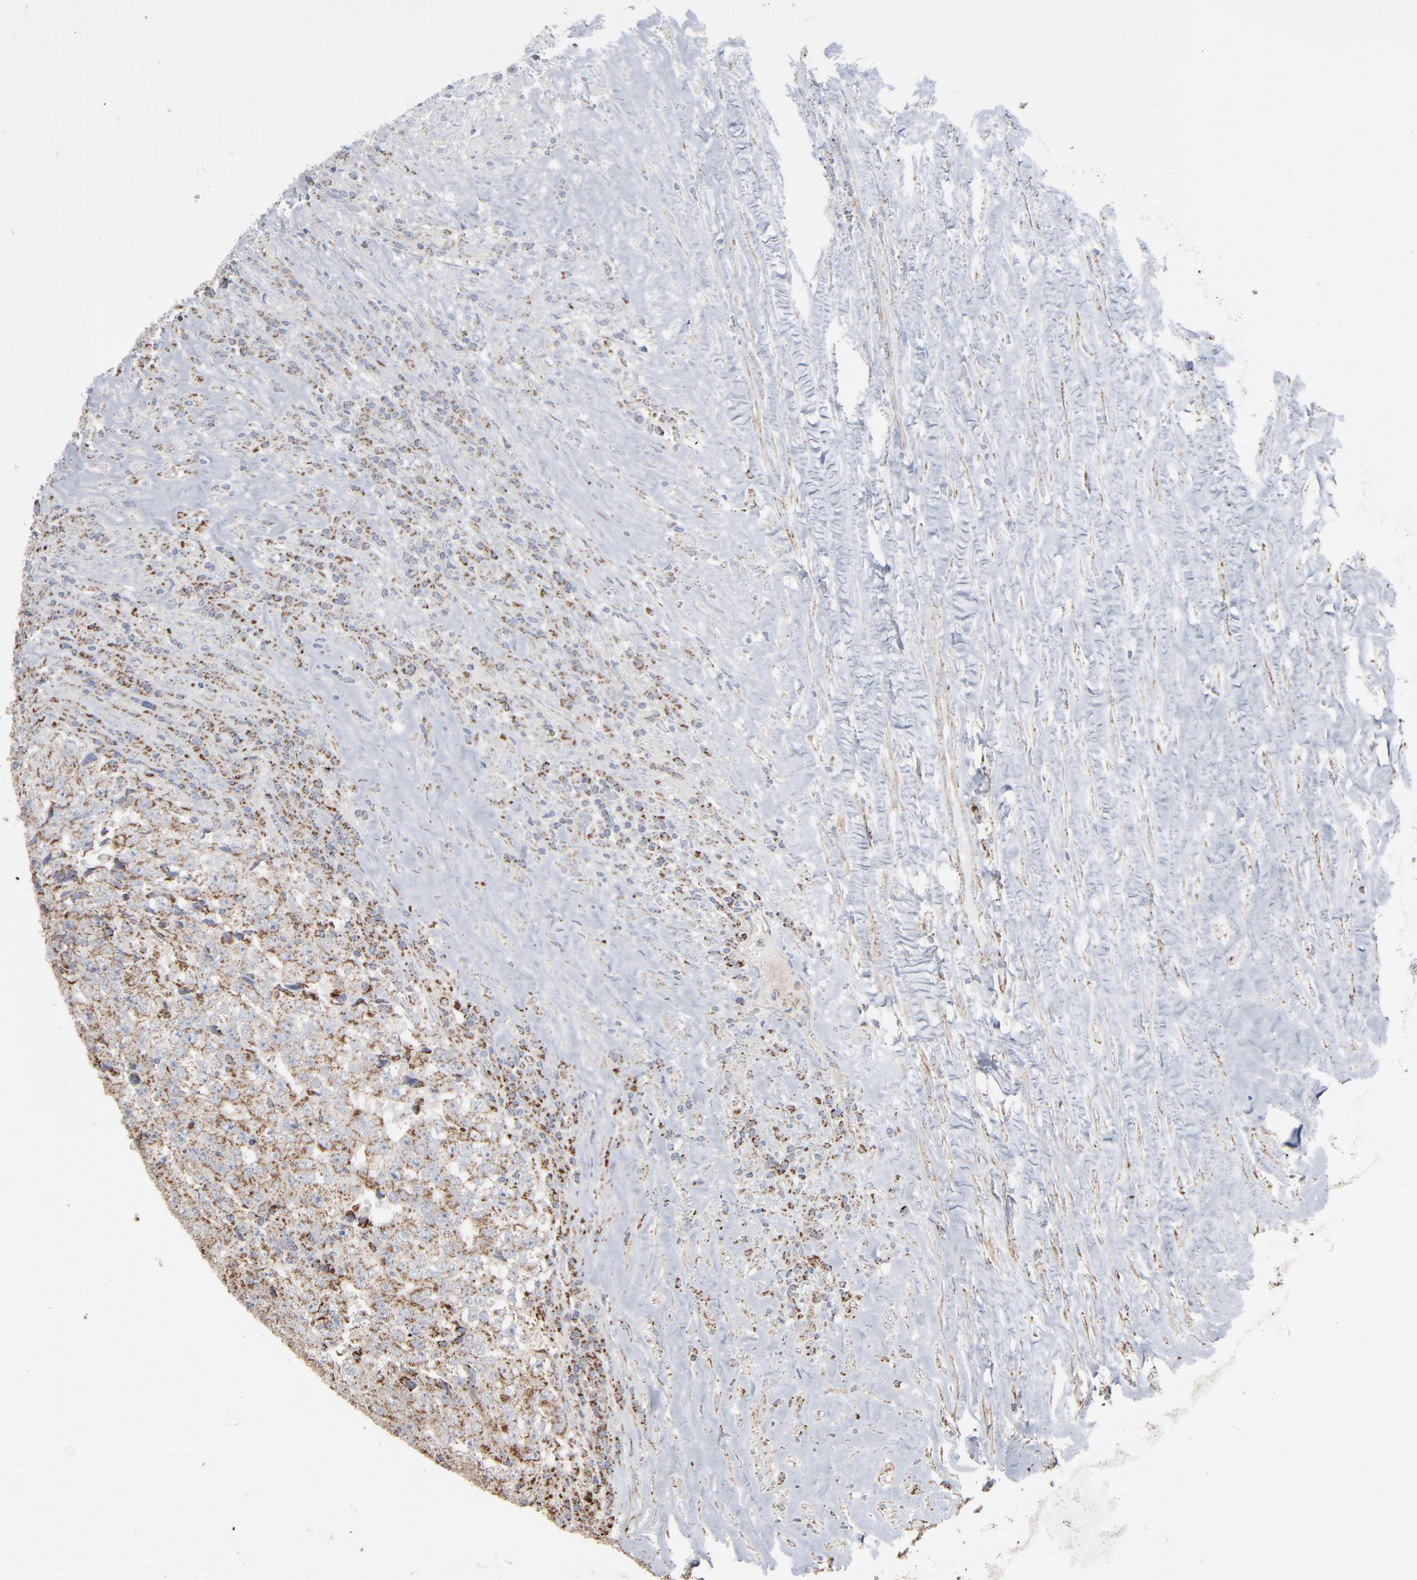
{"staining": {"intensity": "strong", "quantity": ">75%", "location": "cytoplasmic/membranous"}, "tissue": "testis cancer", "cell_type": "Tumor cells", "image_type": "cancer", "snomed": [{"axis": "morphology", "description": "Necrosis, NOS"}, {"axis": "morphology", "description": "Carcinoma, Embryonal, NOS"}, {"axis": "topography", "description": "Testis"}], "caption": "Brown immunohistochemical staining in embryonal carcinoma (testis) exhibits strong cytoplasmic/membranous staining in approximately >75% of tumor cells.", "gene": "UQCRC1", "patient": {"sex": "male", "age": 19}}